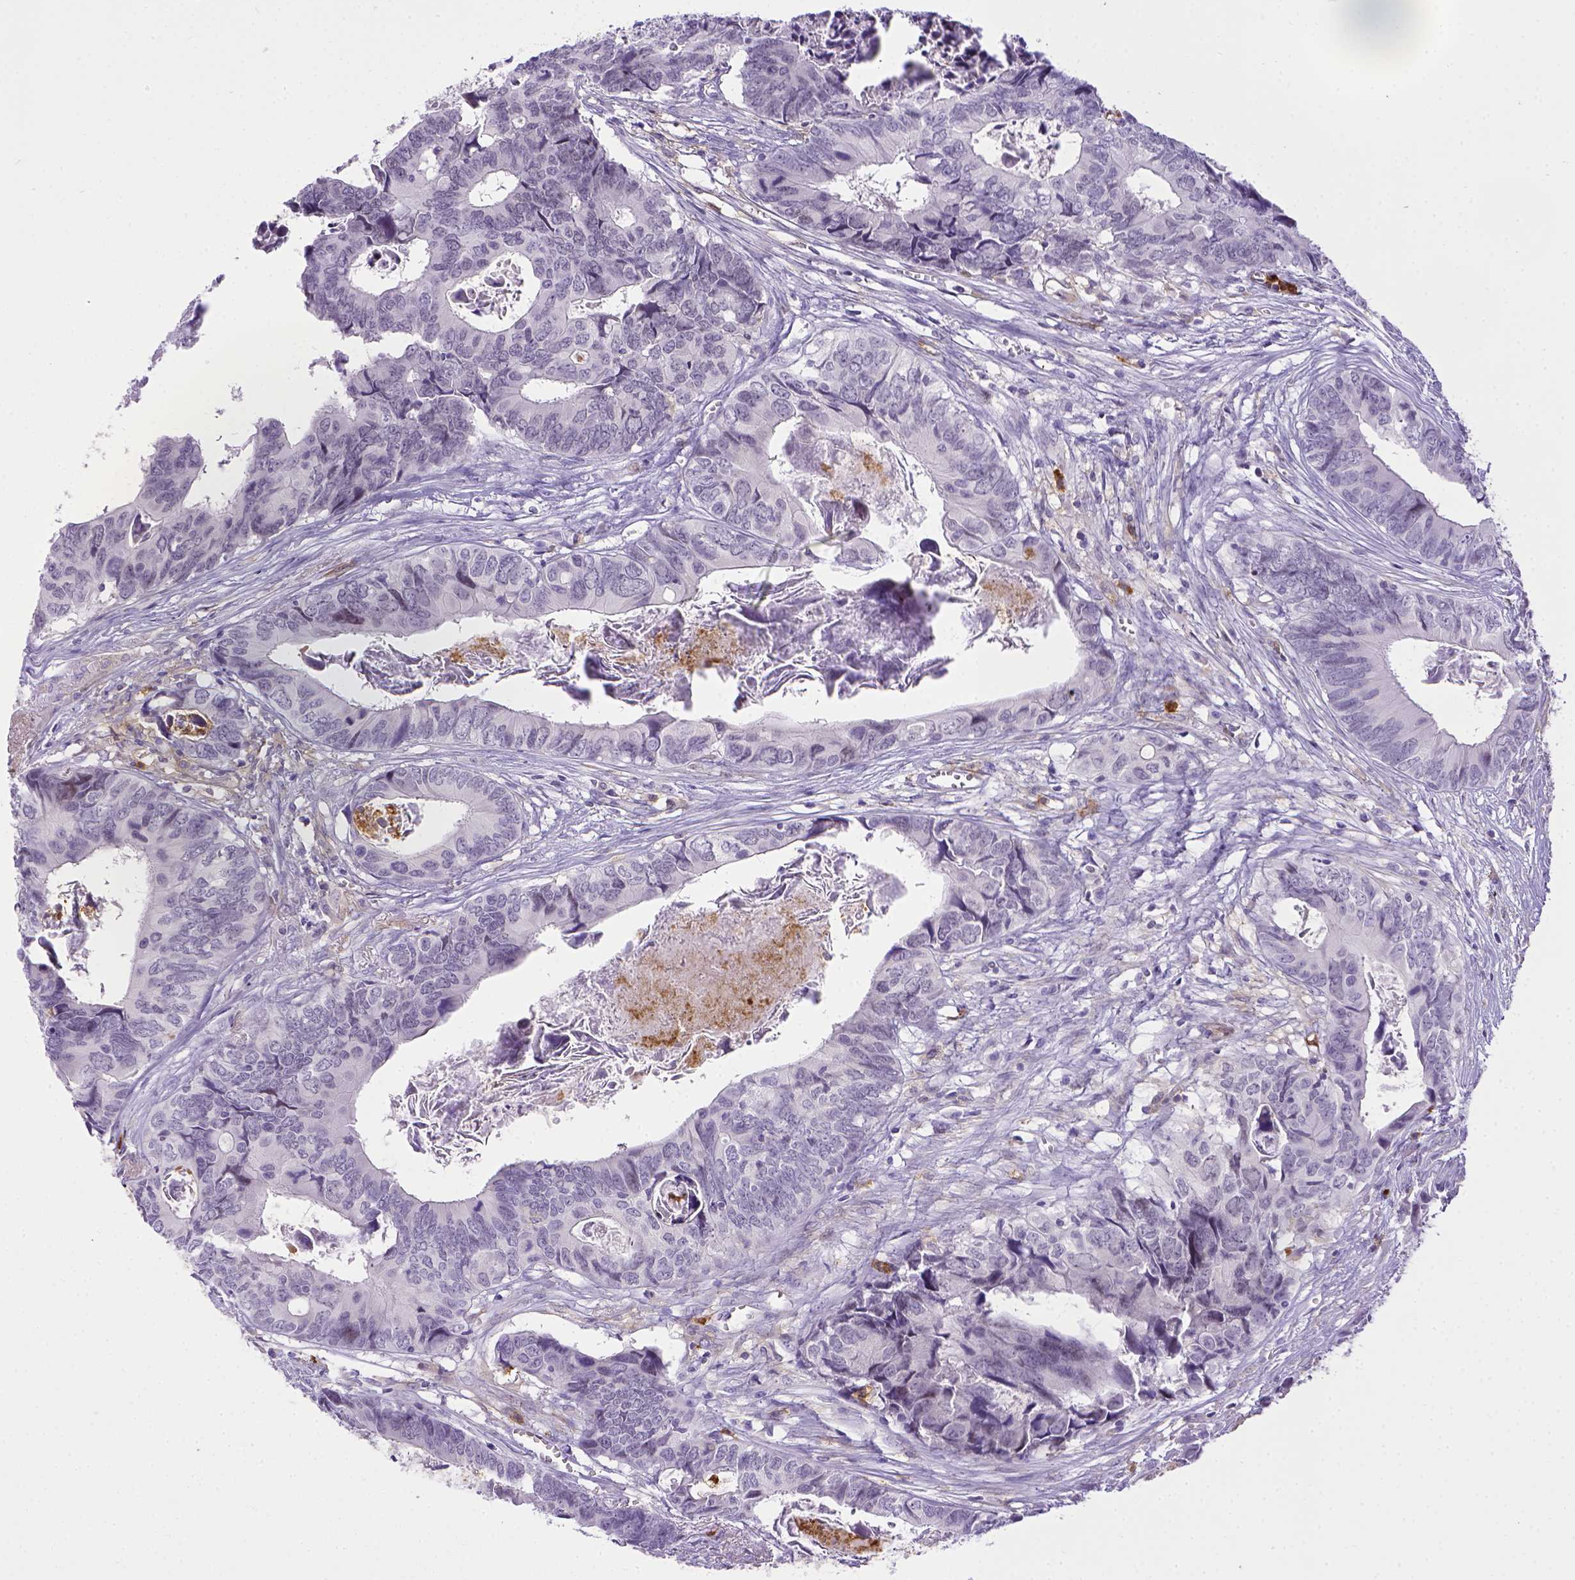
{"staining": {"intensity": "negative", "quantity": "none", "location": "none"}, "tissue": "colorectal cancer", "cell_type": "Tumor cells", "image_type": "cancer", "snomed": [{"axis": "morphology", "description": "Adenocarcinoma, NOS"}, {"axis": "topography", "description": "Colon"}], "caption": "Human adenocarcinoma (colorectal) stained for a protein using immunohistochemistry (IHC) exhibits no staining in tumor cells.", "gene": "ITGAM", "patient": {"sex": "female", "age": 82}}